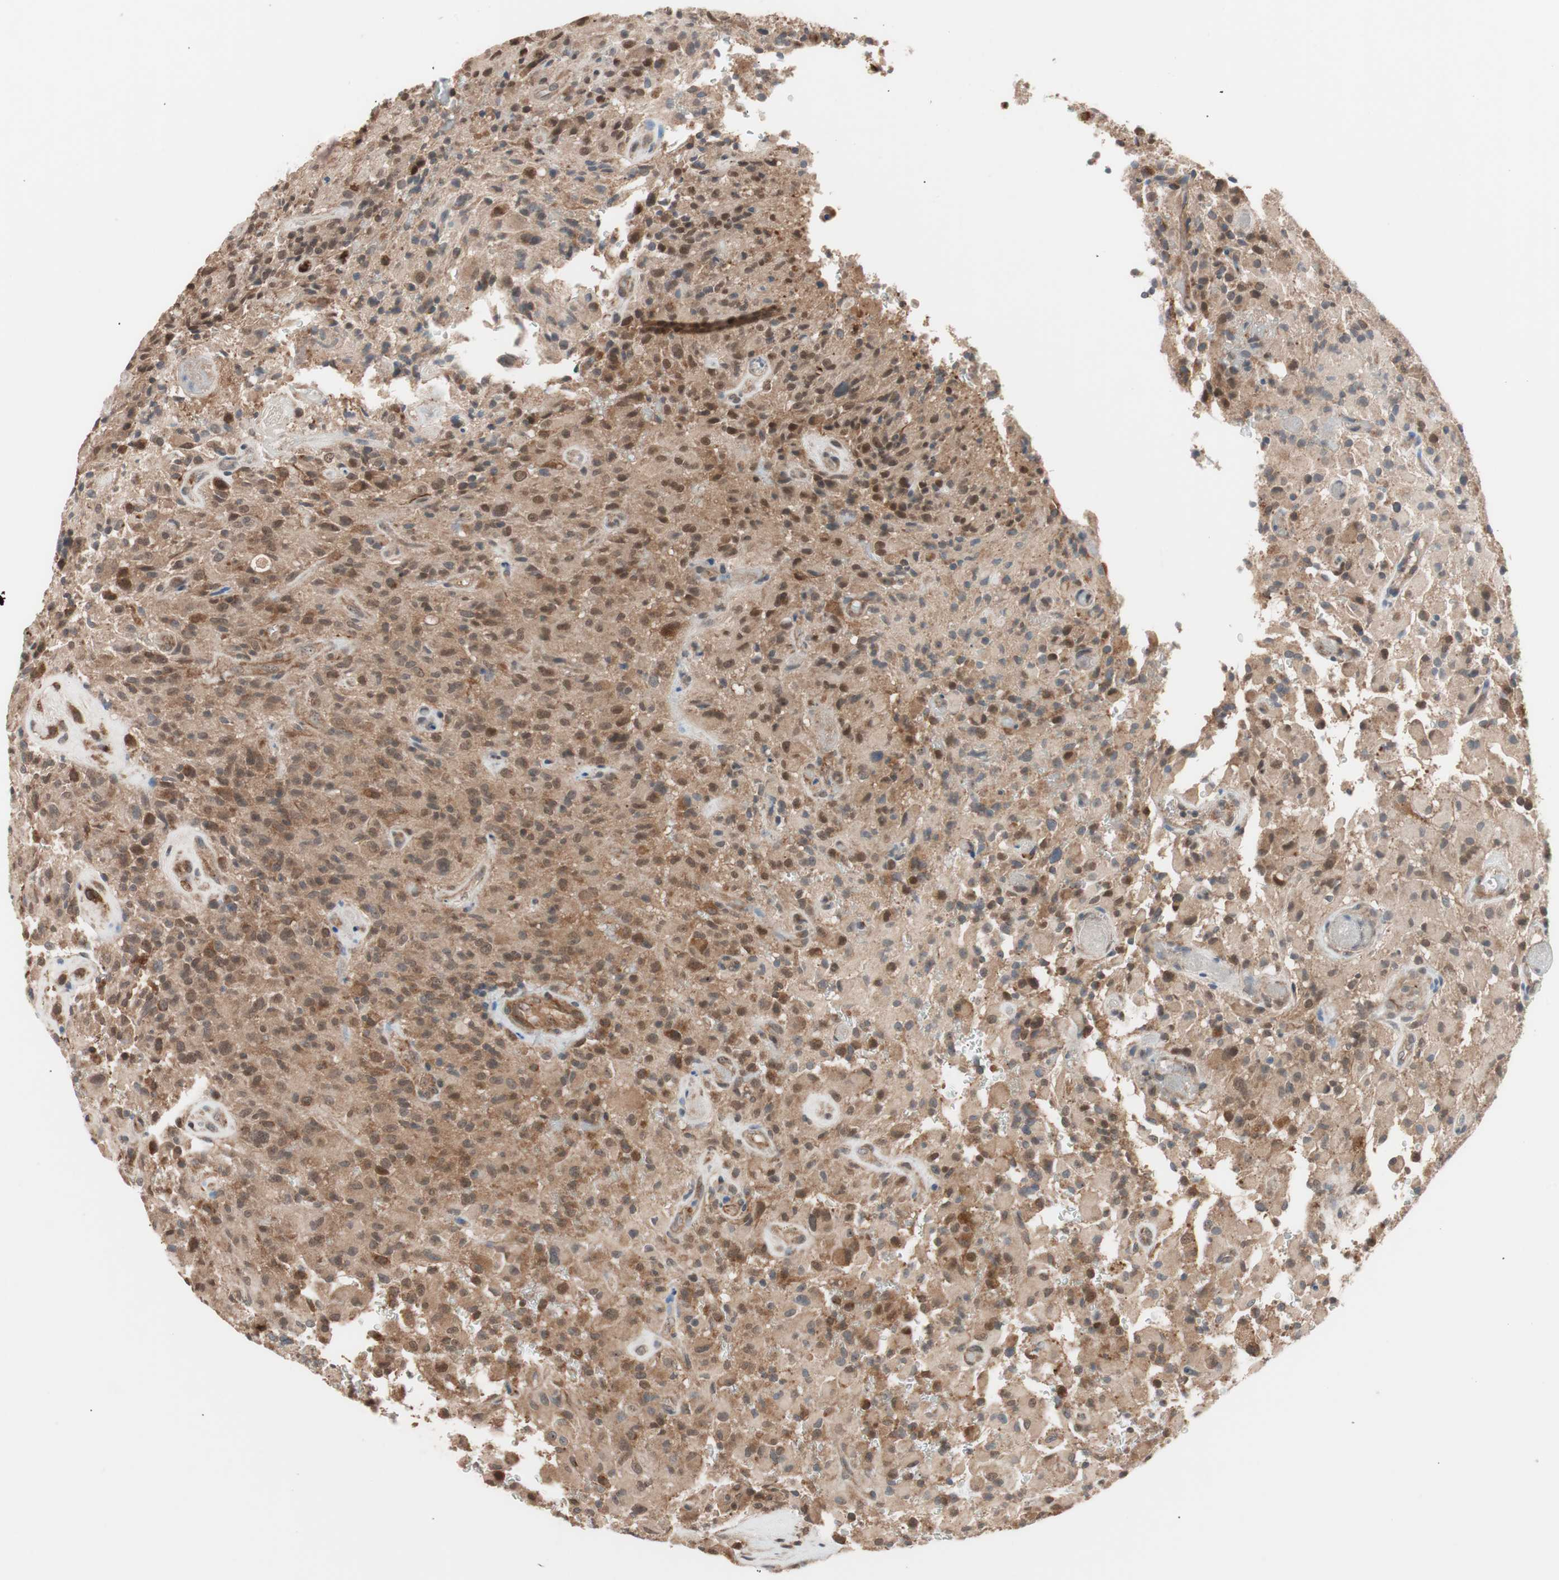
{"staining": {"intensity": "moderate", "quantity": ">75%", "location": "cytoplasmic/membranous,nuclear"}, "tissue": "glioma", "cell_type": "Tumor cells", "image_type": "cancer", "snomed": [{"axis": "morphology", "description": "Glioma, malignant, High grade"}, {"axis": "topography", "description": "Brain"}], "caption": "Brown immunohistochemical staining in glioma reveals moderate cytoplasmic/membranous and nuclear positivity in about >75% of tumor cells.", "gene": "HMBS", "patient": {"sex": "male", "age": 71}}